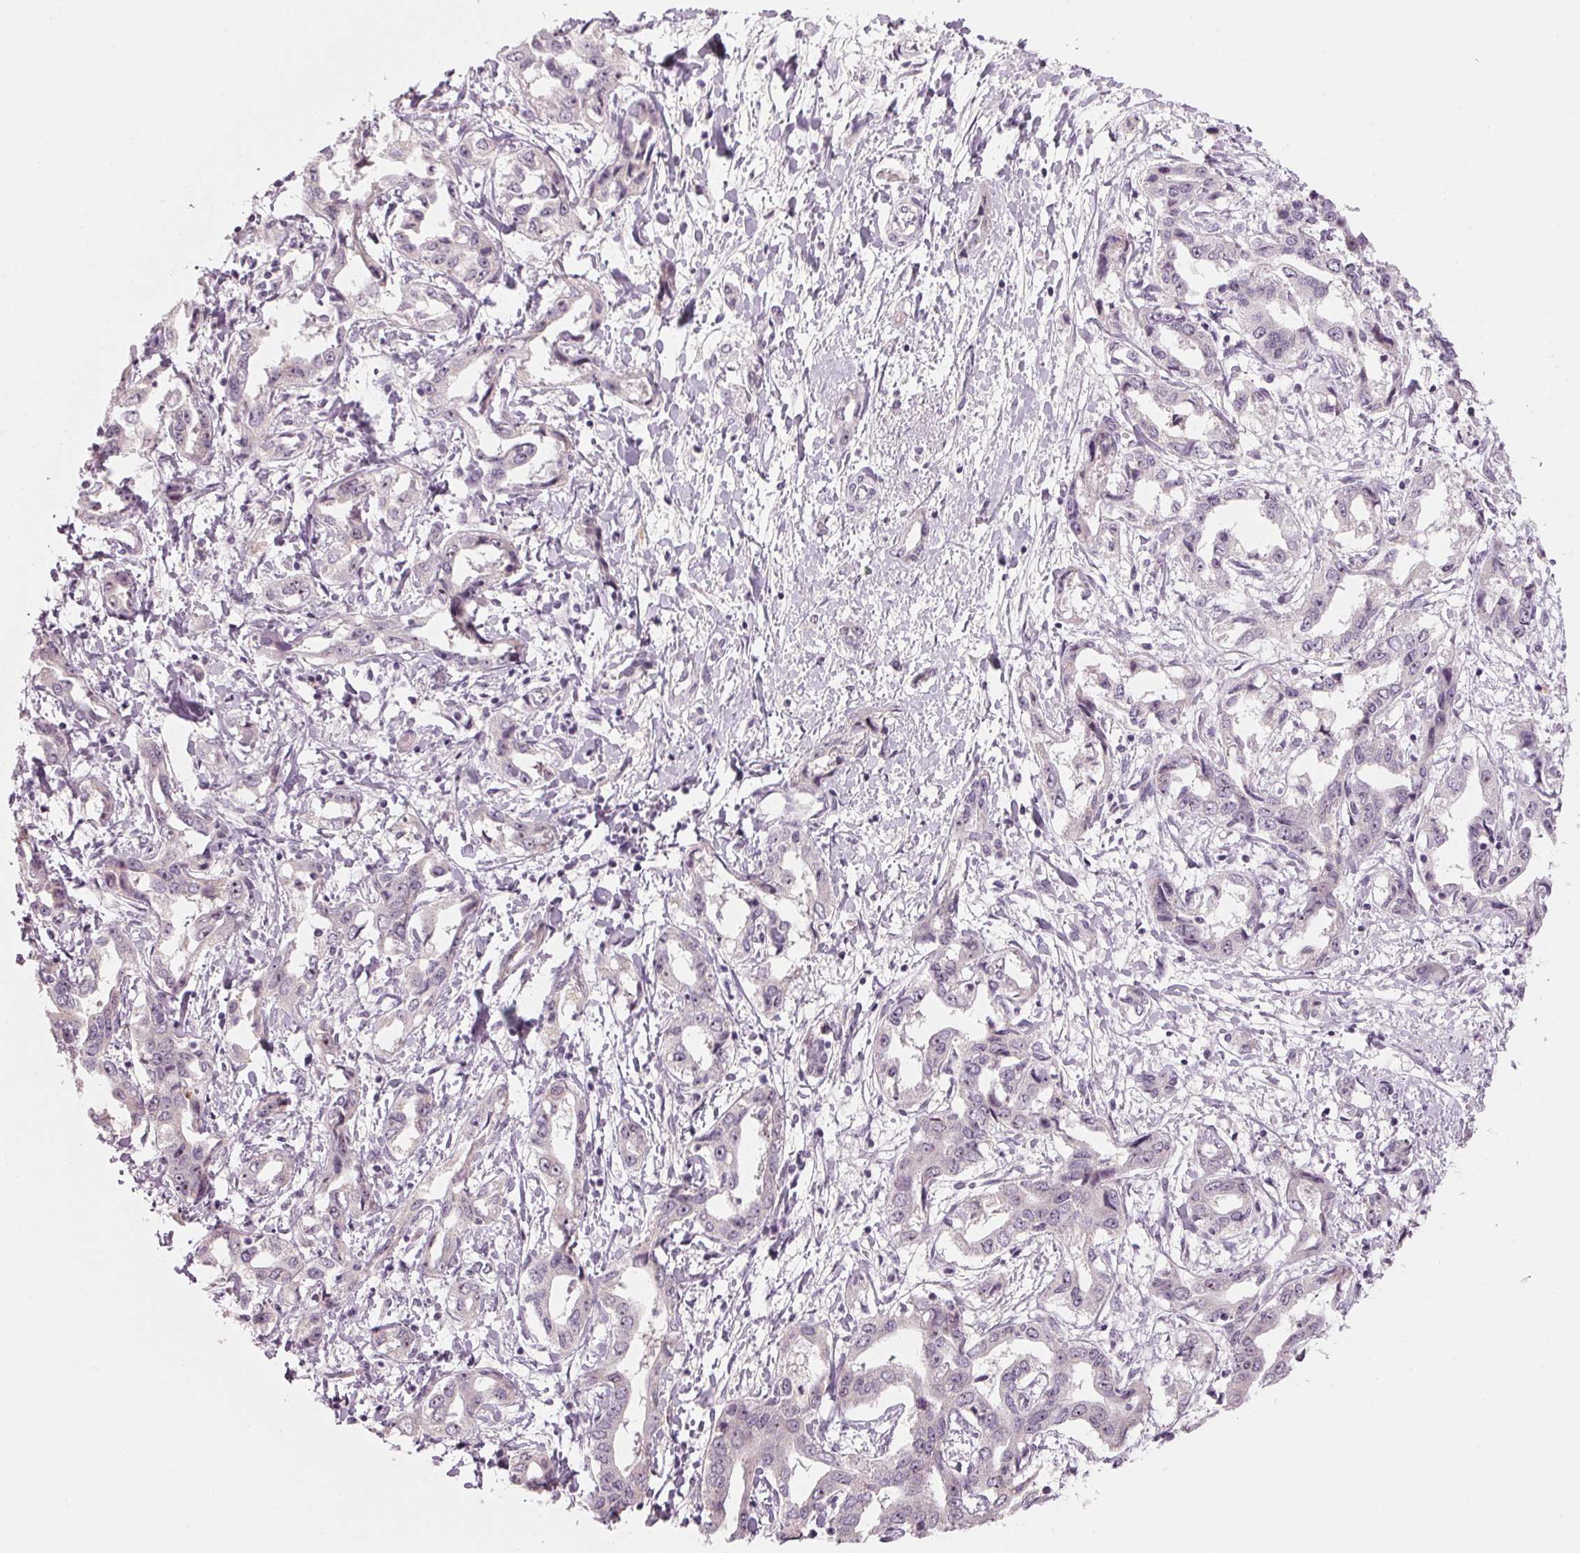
{"staining": {"intensity": "negative", "quantity": "none", "location": "none"}, "tissue": "liver cancer", "cell_type": "Tumor cells", "image_type": "cancer", "snomed": [{"axis": "morphology", "description": "Cholangiocarcinoma"}, {"axis": "topography", "description": "Liver"}], "caption": "An IHC photomicrograph of liver cholangiocarcinoma is shown. There is no staining in tumor cells of liver cholangiocarcinoma.", "gene": "DNTTIP2", "patient": {"sex": "male", "age": 59}}